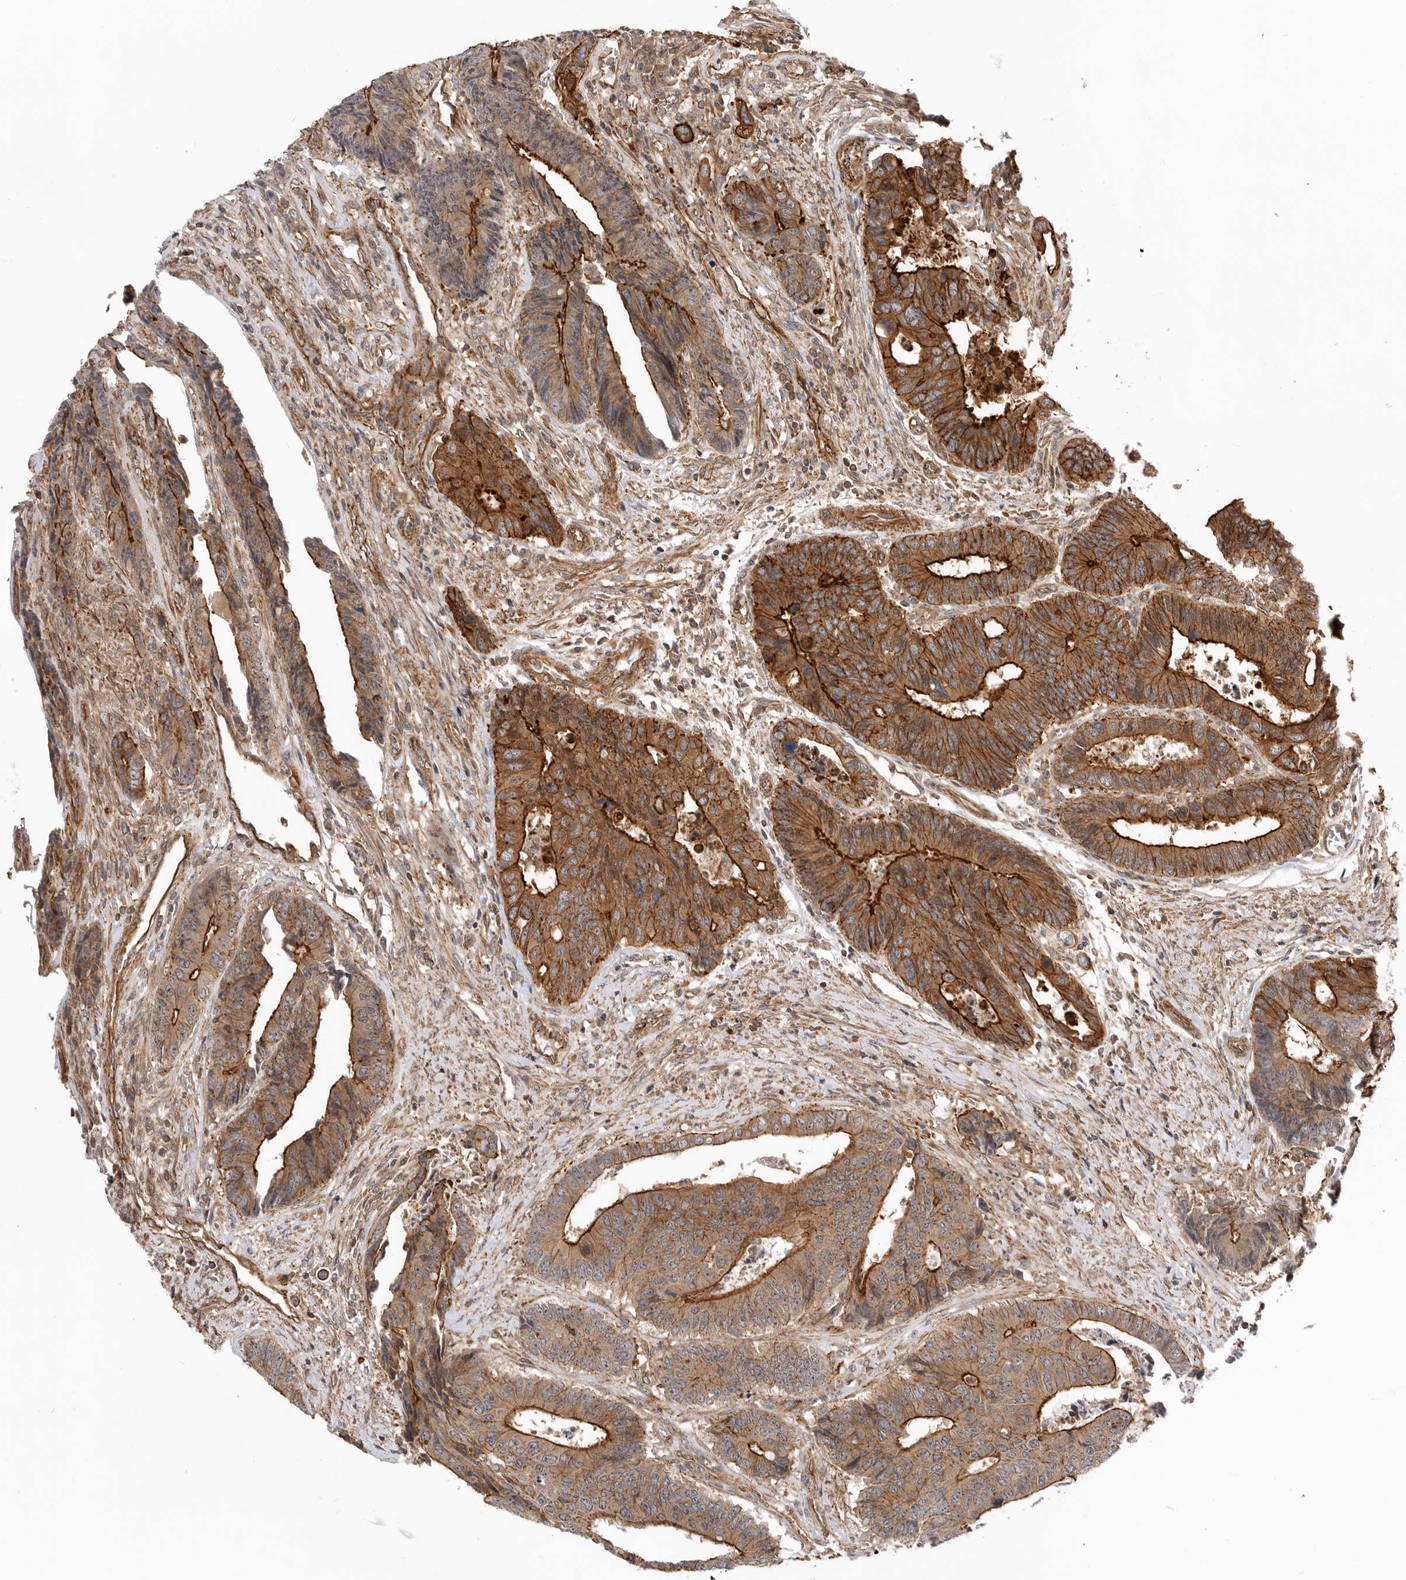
{"staining": {"intensity": "strong", "quantity": ">75%", "location": "cytoplasmic/membranous"}, "tissue": "colorectal cancer", "cell_type": "Tumor cells", "image_type": "cancer", "snomed": [{"axis": "morphology", "description": "Adenocarcinoma, NOS"}, {"axis": "topography", "description": "Rectum"}], "caption": "Colorectal cancer (adenocarcinoma) tissue displays strong cytoplasmic/membranous positivity in approximately >75% of tumor cells", "gene": "GPATCH2", "patient": {"sex": "male", "age": 84}}